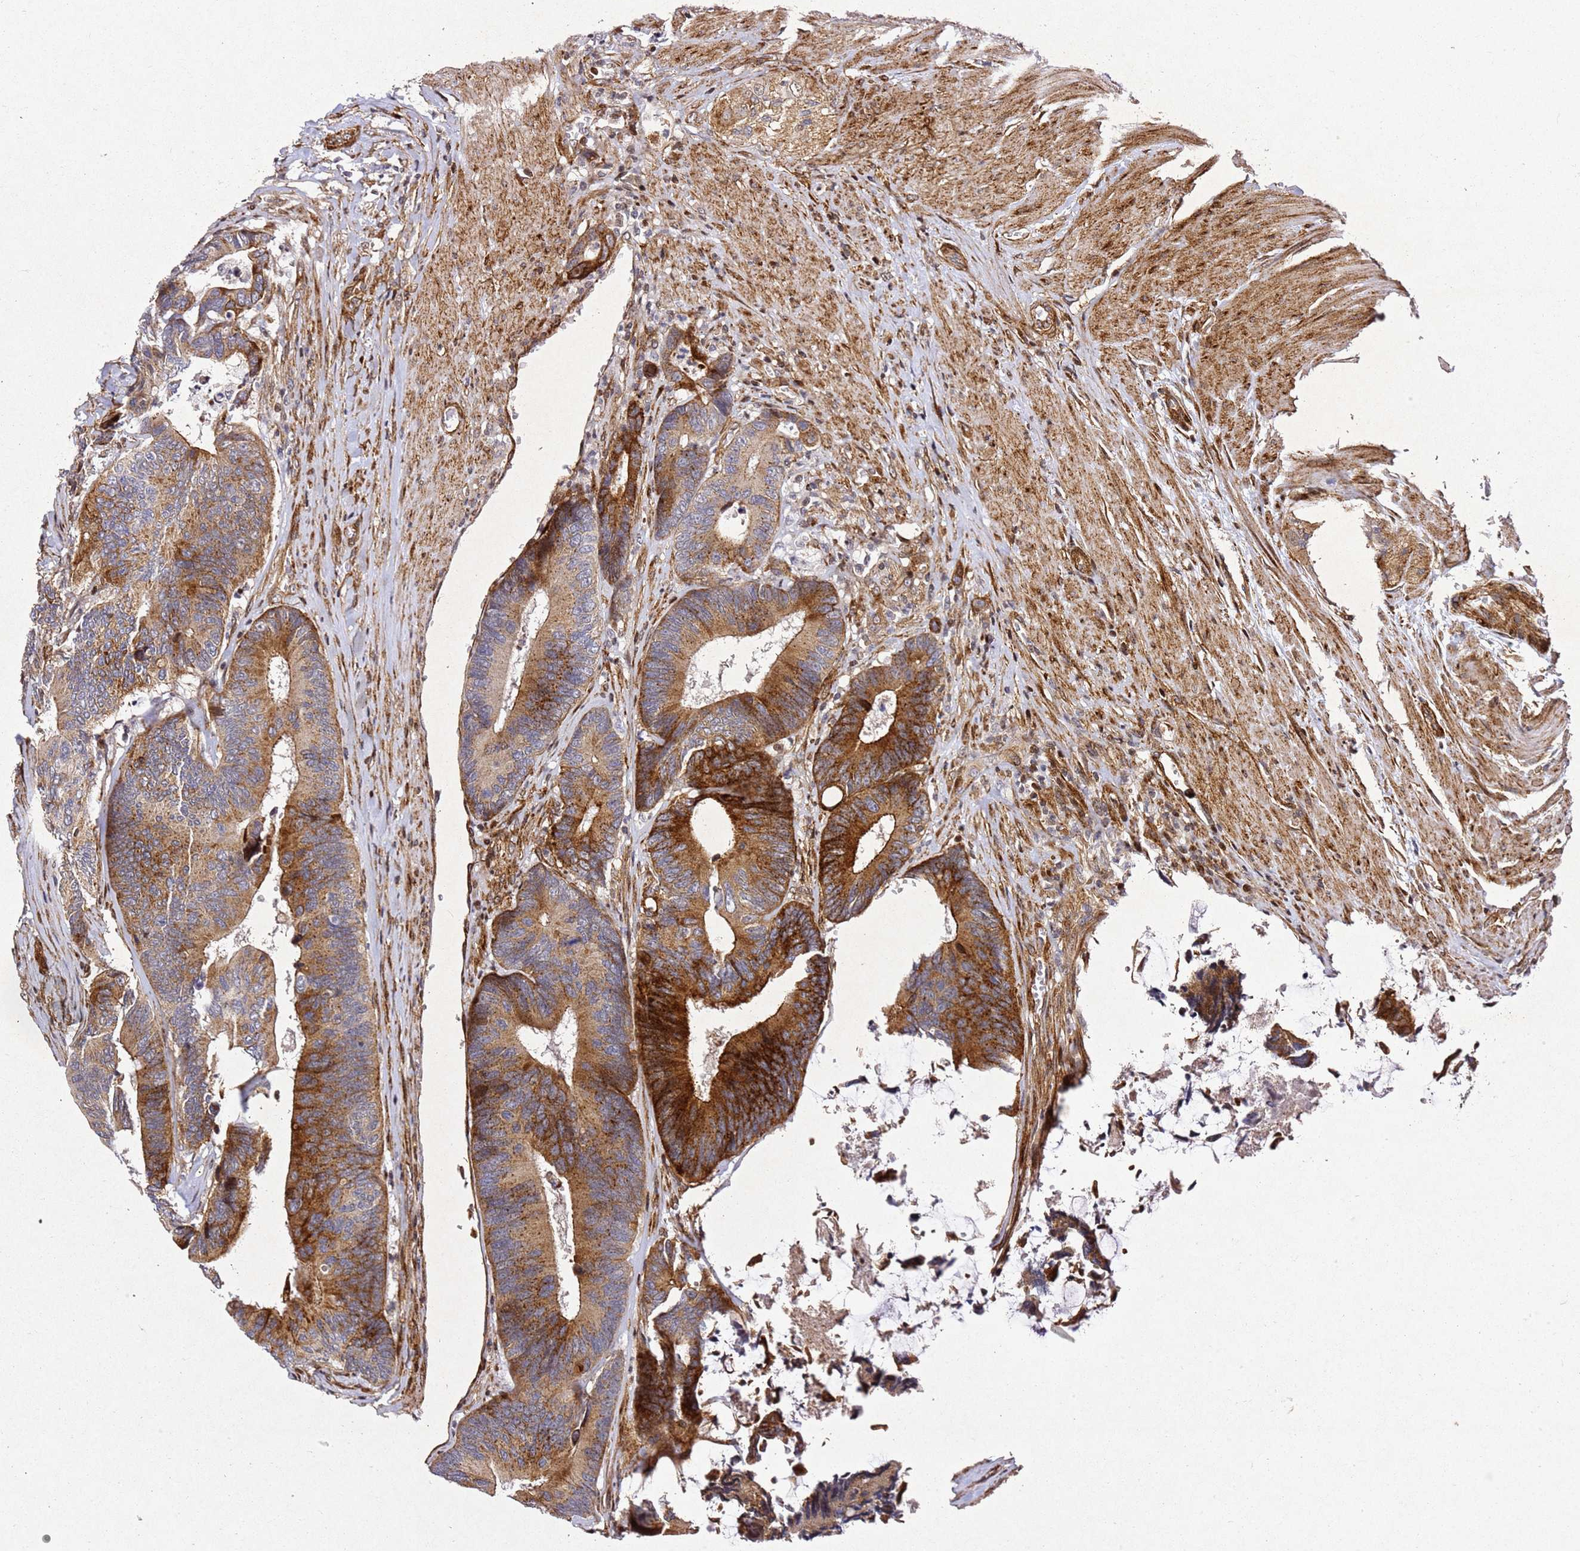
{"staining": {"intensity": "strong", "quantity": ">75%", "location": "cytoplasmic/membranous"}, "tissue": "colorectal cancer", "cell_type": "Tumor cells", "image_type": "cancer", "snomed": [{"axis": "morphology", "description": "Adenocarcinoma, NOS"}, {"axis": "topography", "description": "Colon"}], "caption": "Colorectal cancer stained for a protein displays strong cytoplasmic/membranous positivity in tumor cells. Using DAB (brown) and hematoxylin (blue) stains, captured at high magnification using brightfield microscopy.", "gene": "ZNF296", "patient": {"sex": "male", "age": 87}}